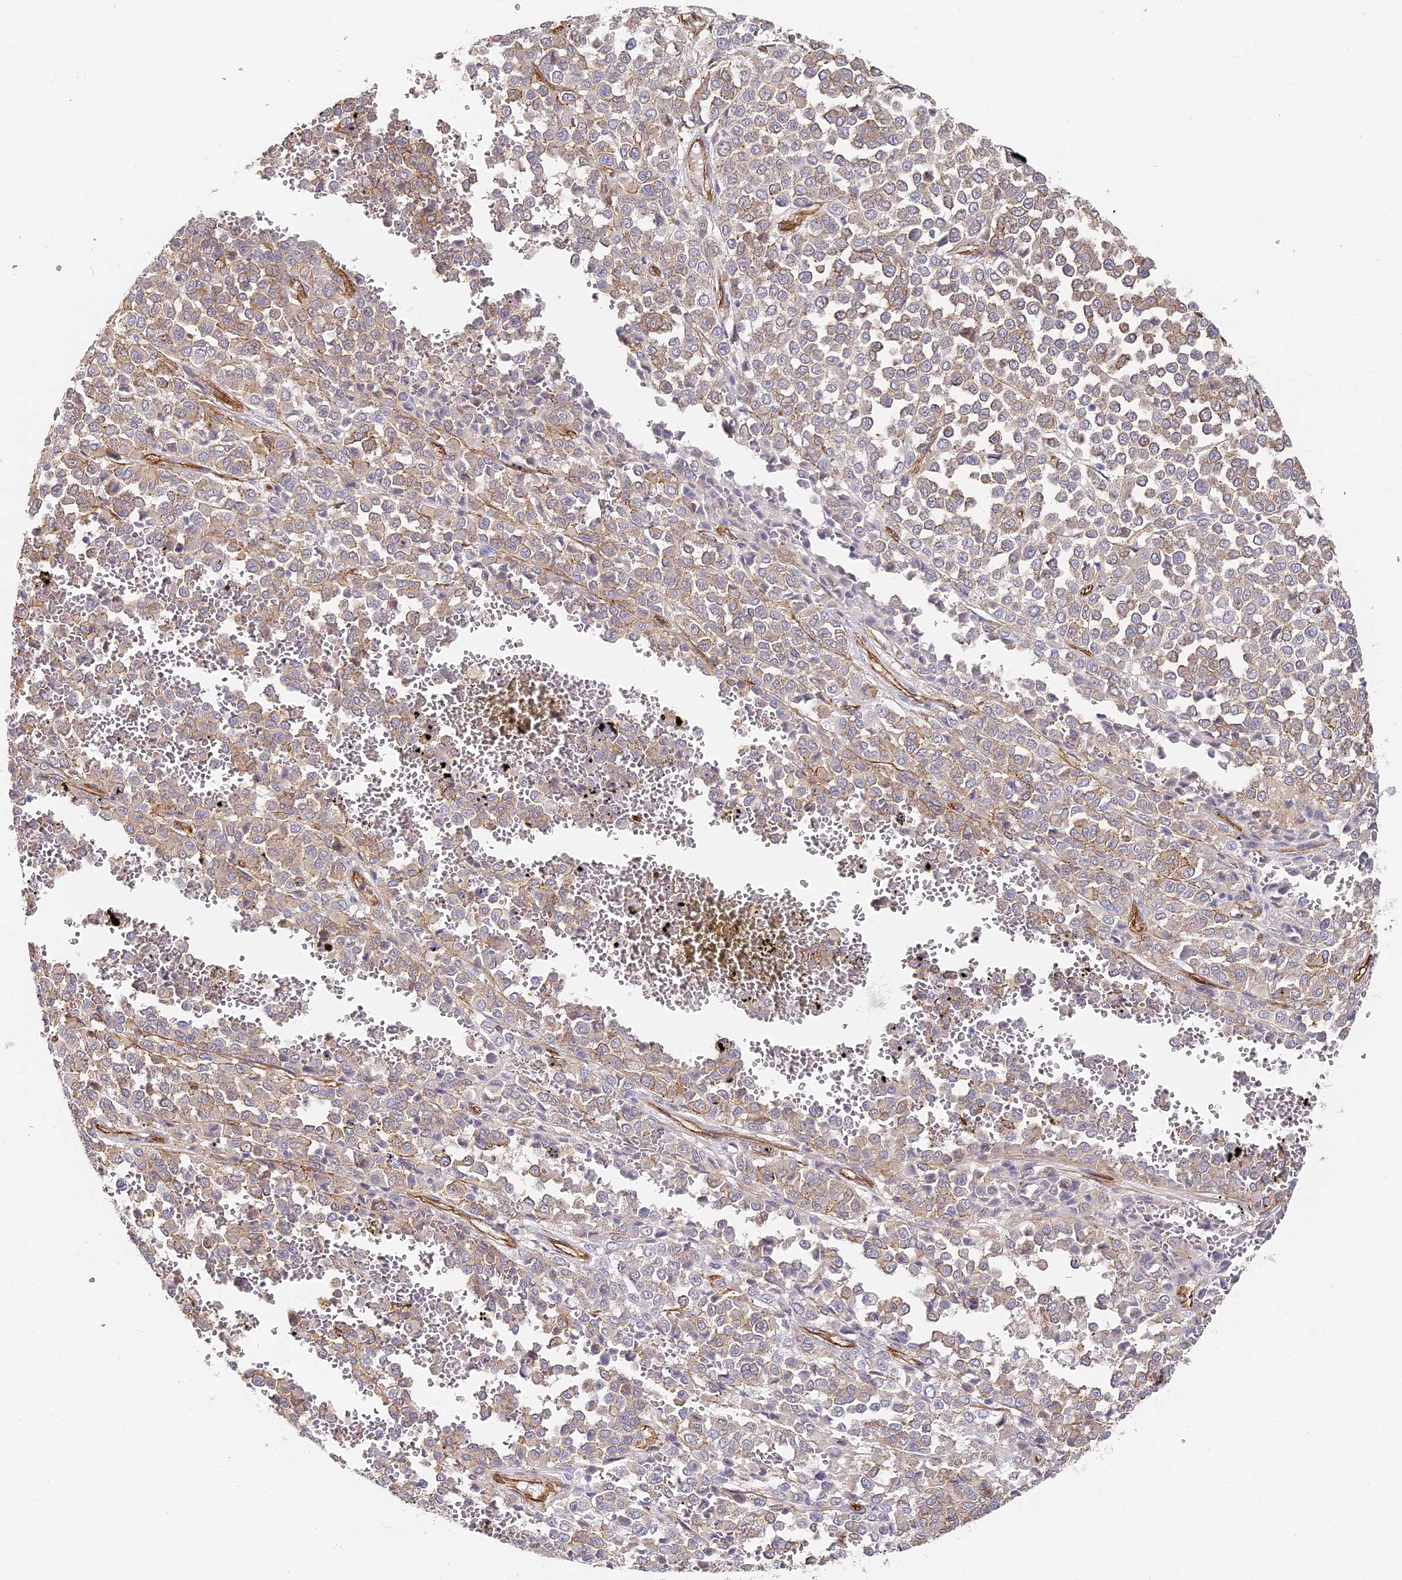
{"staining": {"intensity": "weak", "quantity": "<25%", "location": "cytoplasmic/membranous"}, "tissue": "melanoma", "cell_type": "Tumor cells", "image_type": "cancer", "snomed": [{"axis": "morphology", "description": "Malignant melanoma, Metastatic site"}, {"axis": "topography", "description": "Pancreas"}], "caption": "DAB (3,3'-diaminobenzidine) immunohistochemical staining of malignant melanoma (metastatic site) exhibits no significant expression in tumor cells. Nuclei are stained in blue.", "gene": "CCDC30", "patient": {"sex": "female", "age": 30}}